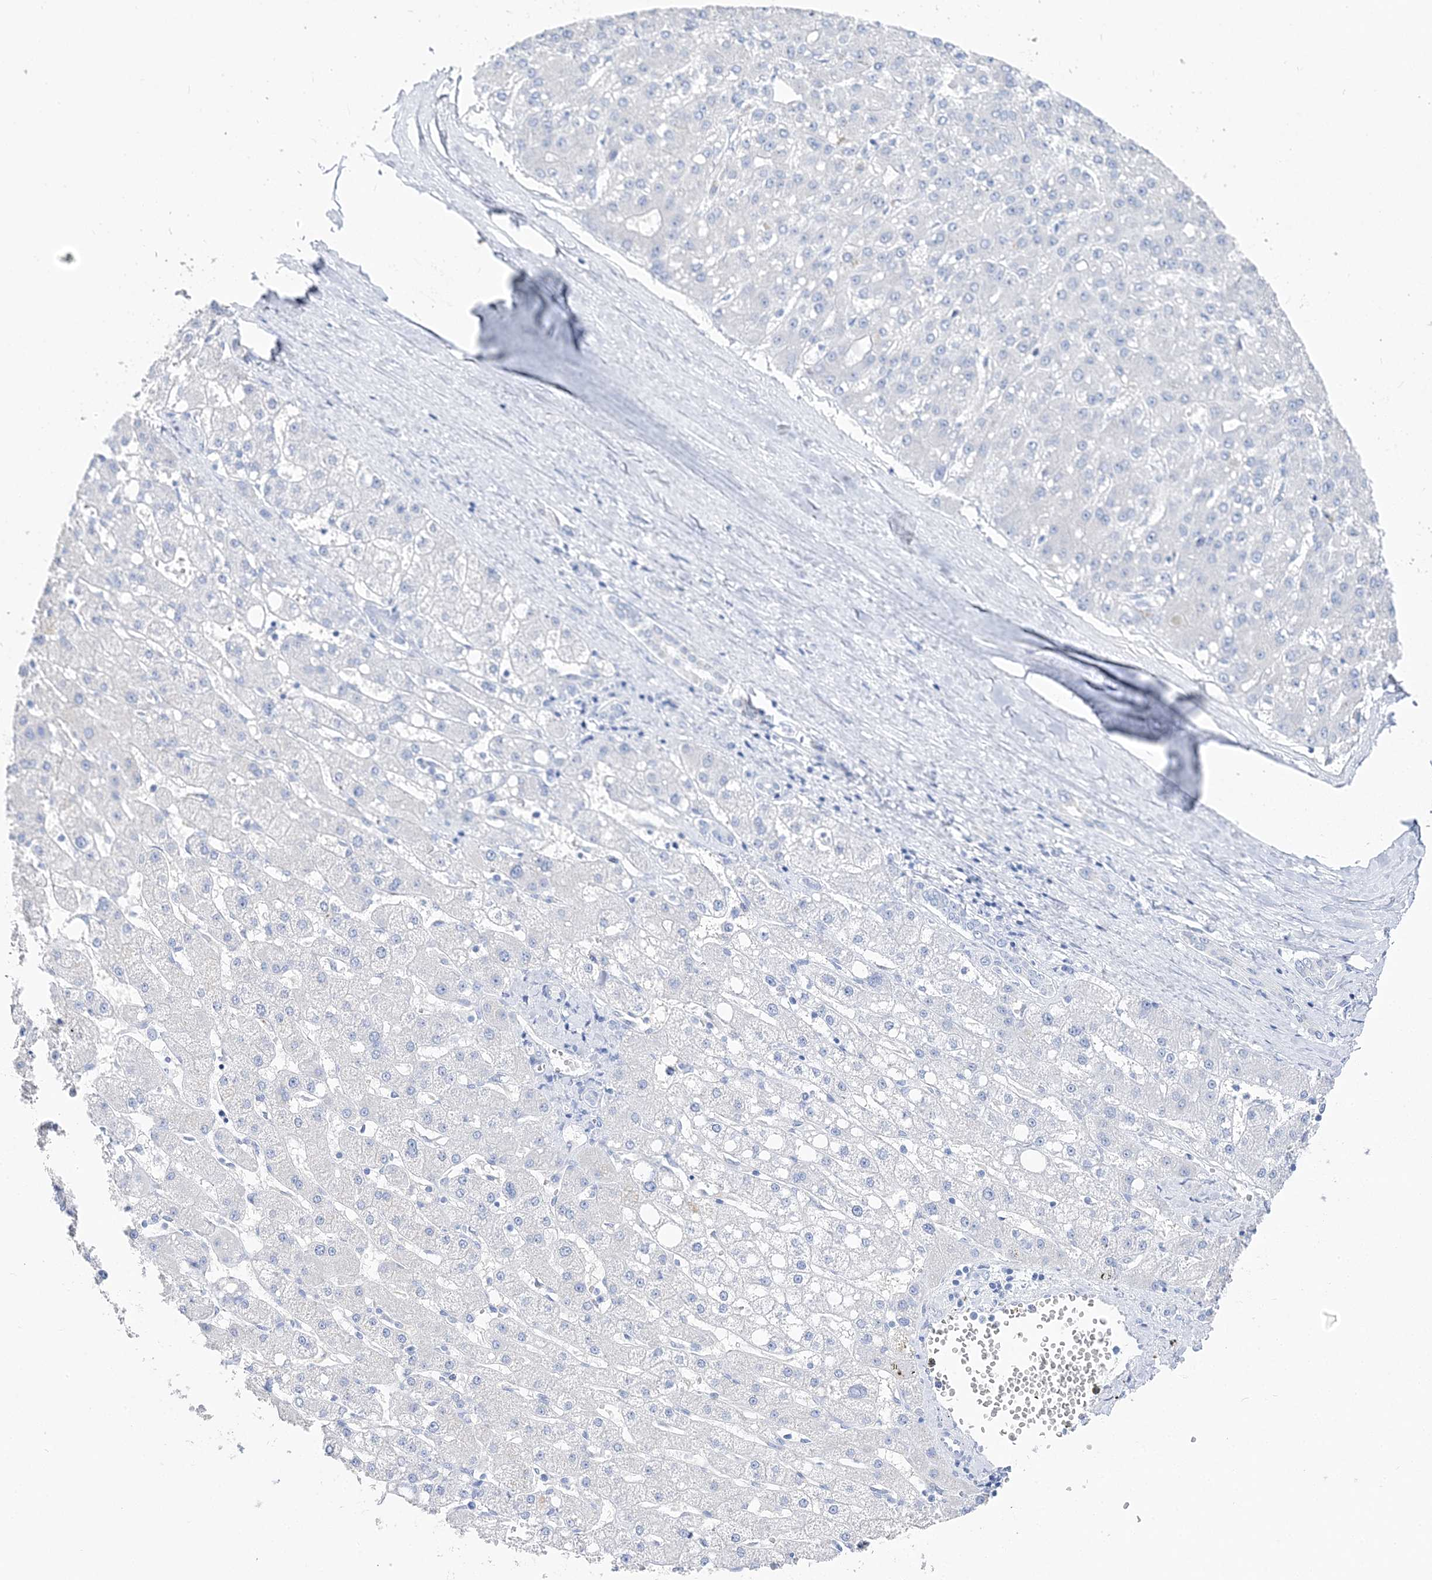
{"staining": {"intensity": "negative", "quantity": "none", "location": "none"}, "tissue": "liver cancer", "cell_type": "Tumor cells", "image_type": "cancer", "snomed": [{"axis": "morphology", "description": "Carcinoma, Hepatocellular, NOS"}, {"axis": "topography", "description": "Liver"}], "caption": "The image shows no staining of tumor cells in liver cancer.", "gene": "TSPYL6", "patient": {"sex": "male", "age": 67}}